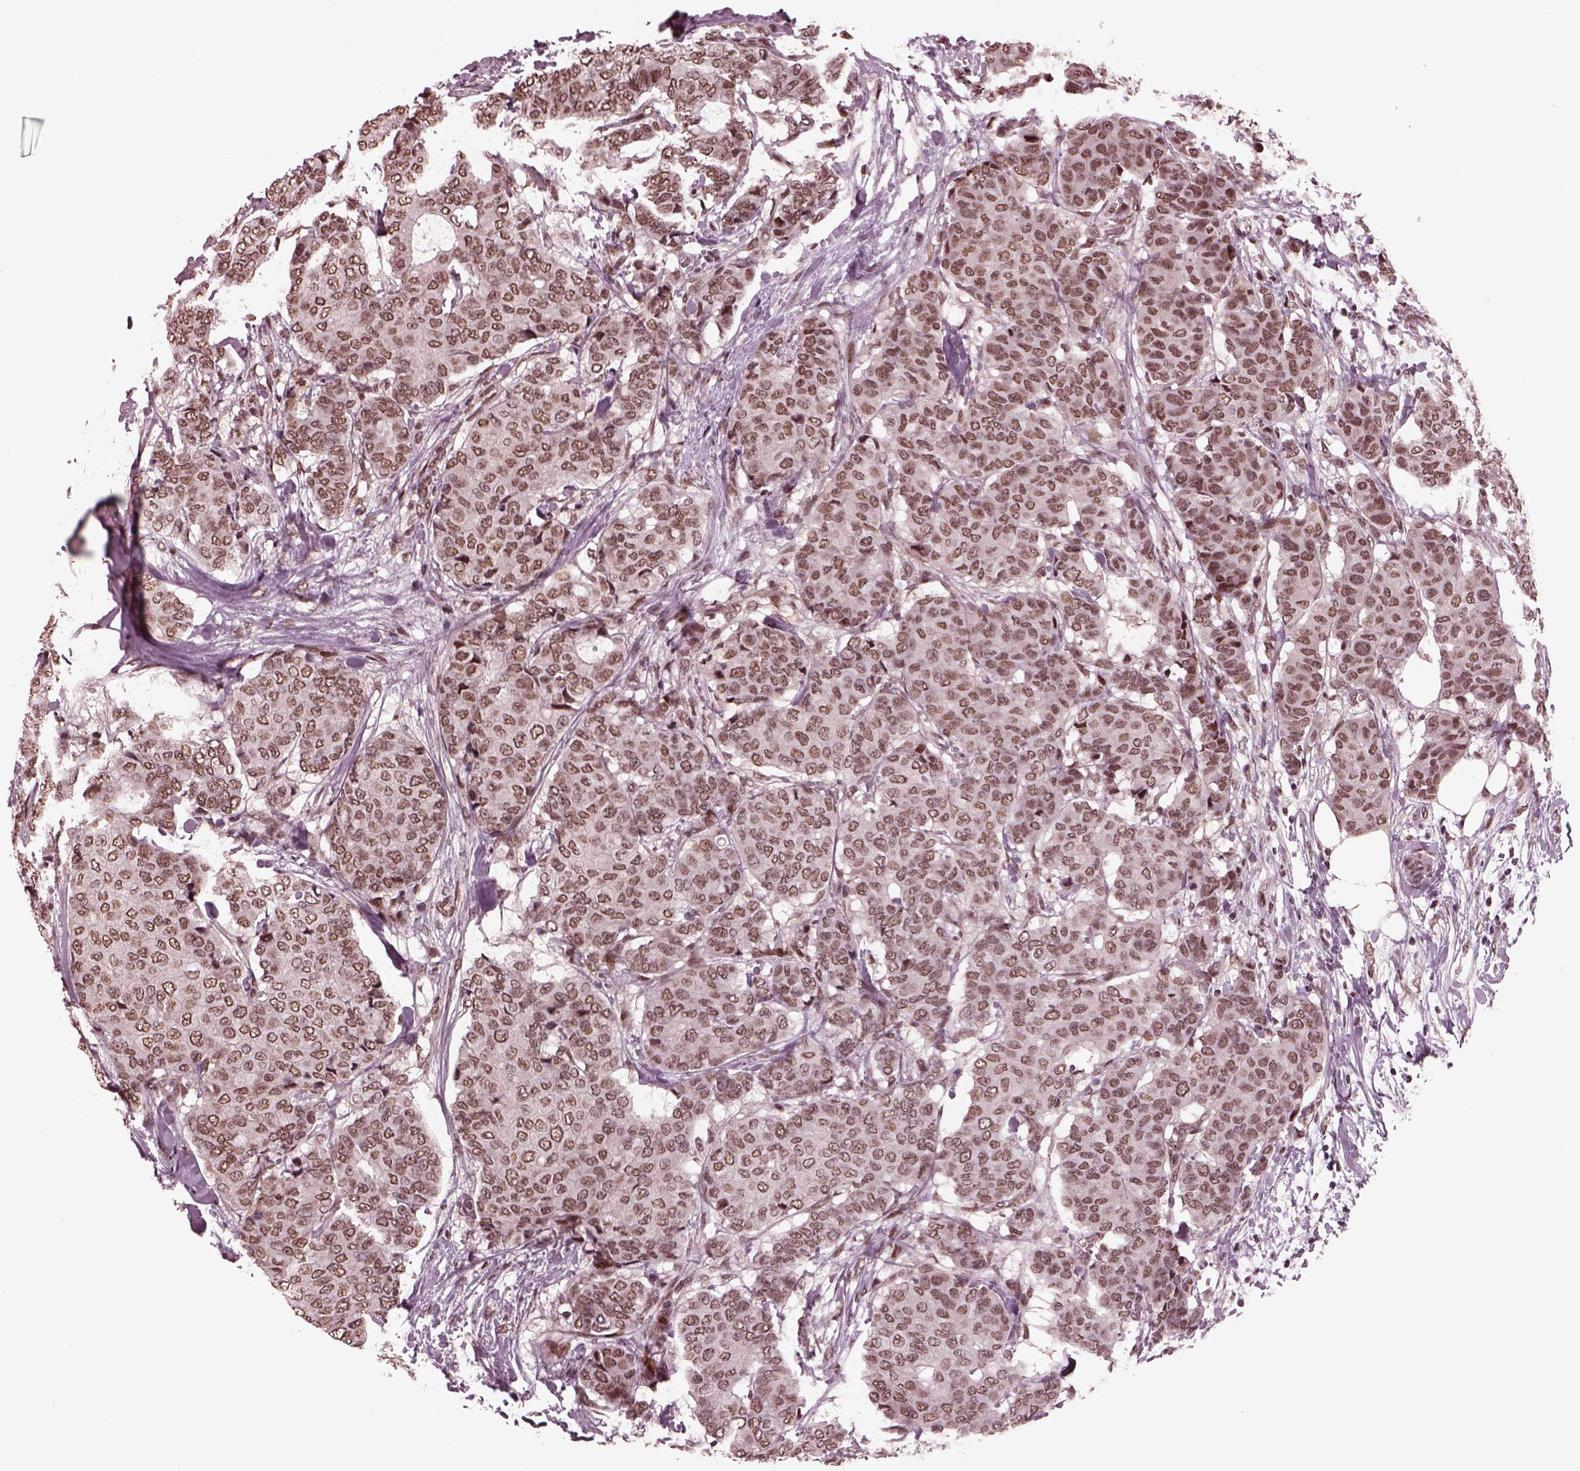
{"staining": {"intensity": "moderate", "quantity": "25%-75%", "location": "nuclear"}, "tissue": "breast cancer", "cell_type": "Tumor cells", "image_type": "cancer", "snomed": [{"axis": "morphology", "description": "Duct carcinoma"}, {"axis": "topography", "description": "Breast"}], "caption": "An image of invasive ductal carcinoma (breast) stained for a protein shows moderate nuclear brown staining in tumor cells.", "gene": "NAP1L5", "patient": {"sex": "female", "age": 75}}